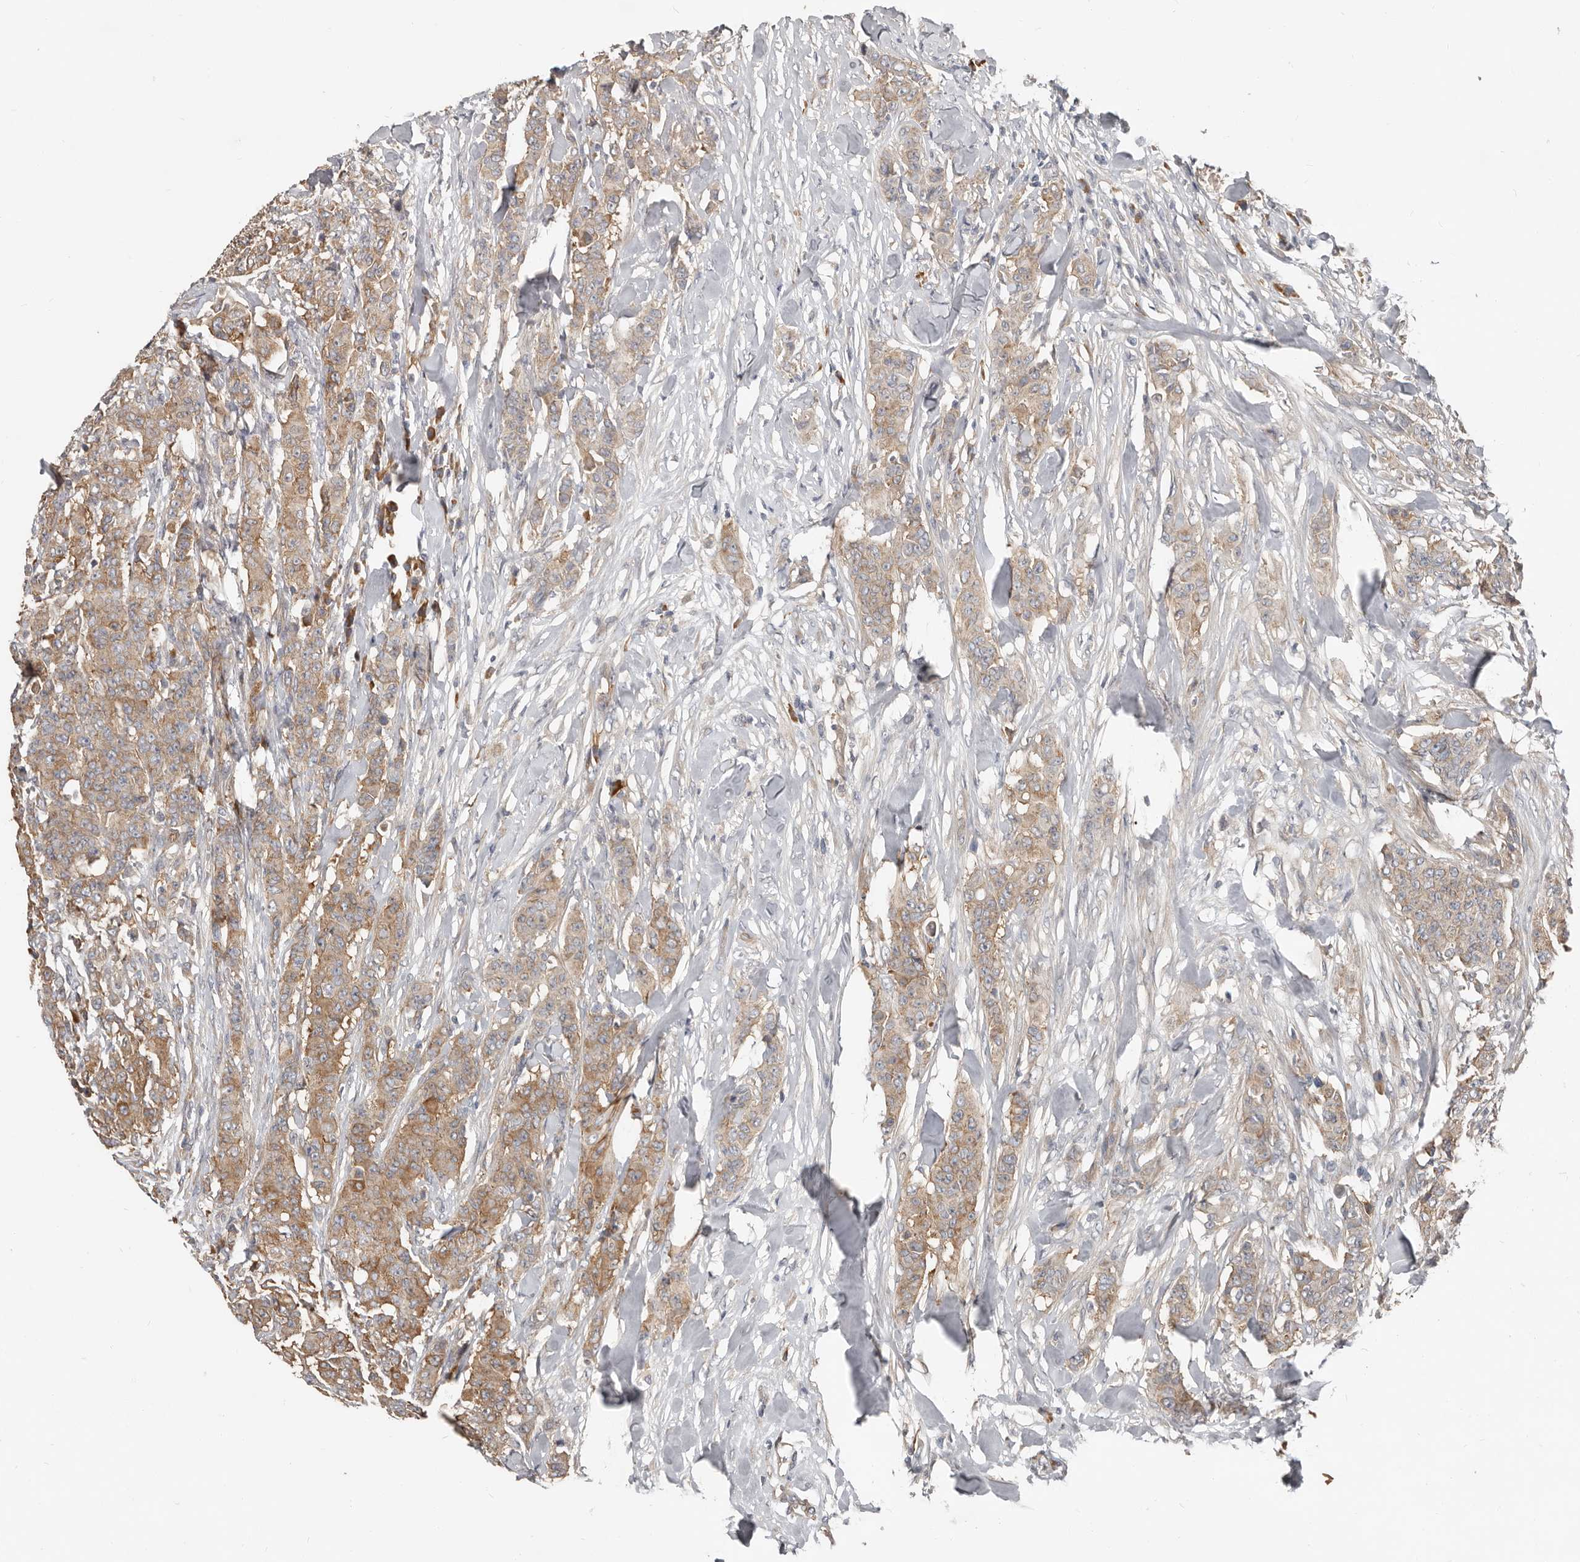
{"staining": {"intensity": "moderate", "quantity": ">75%", "location": "cytoplasmic/membranous"}, "tissue": "breast cancer", "cell_type": "Tumor cells", "image_type": "cancer", "snomed": [{"axis": "morphology", "description": "Duct carcinoma"}, {"axis": "topography", "description": "Breast"}], "caption": "A micrograph of breast cancer stained for a protein shows moderate cytoplasmic/membranous brown staining in tumor cells. Nuclei are stained in blue.", "gene": "AKNAD1", "patient": {"sex": "female", "age": 40}}